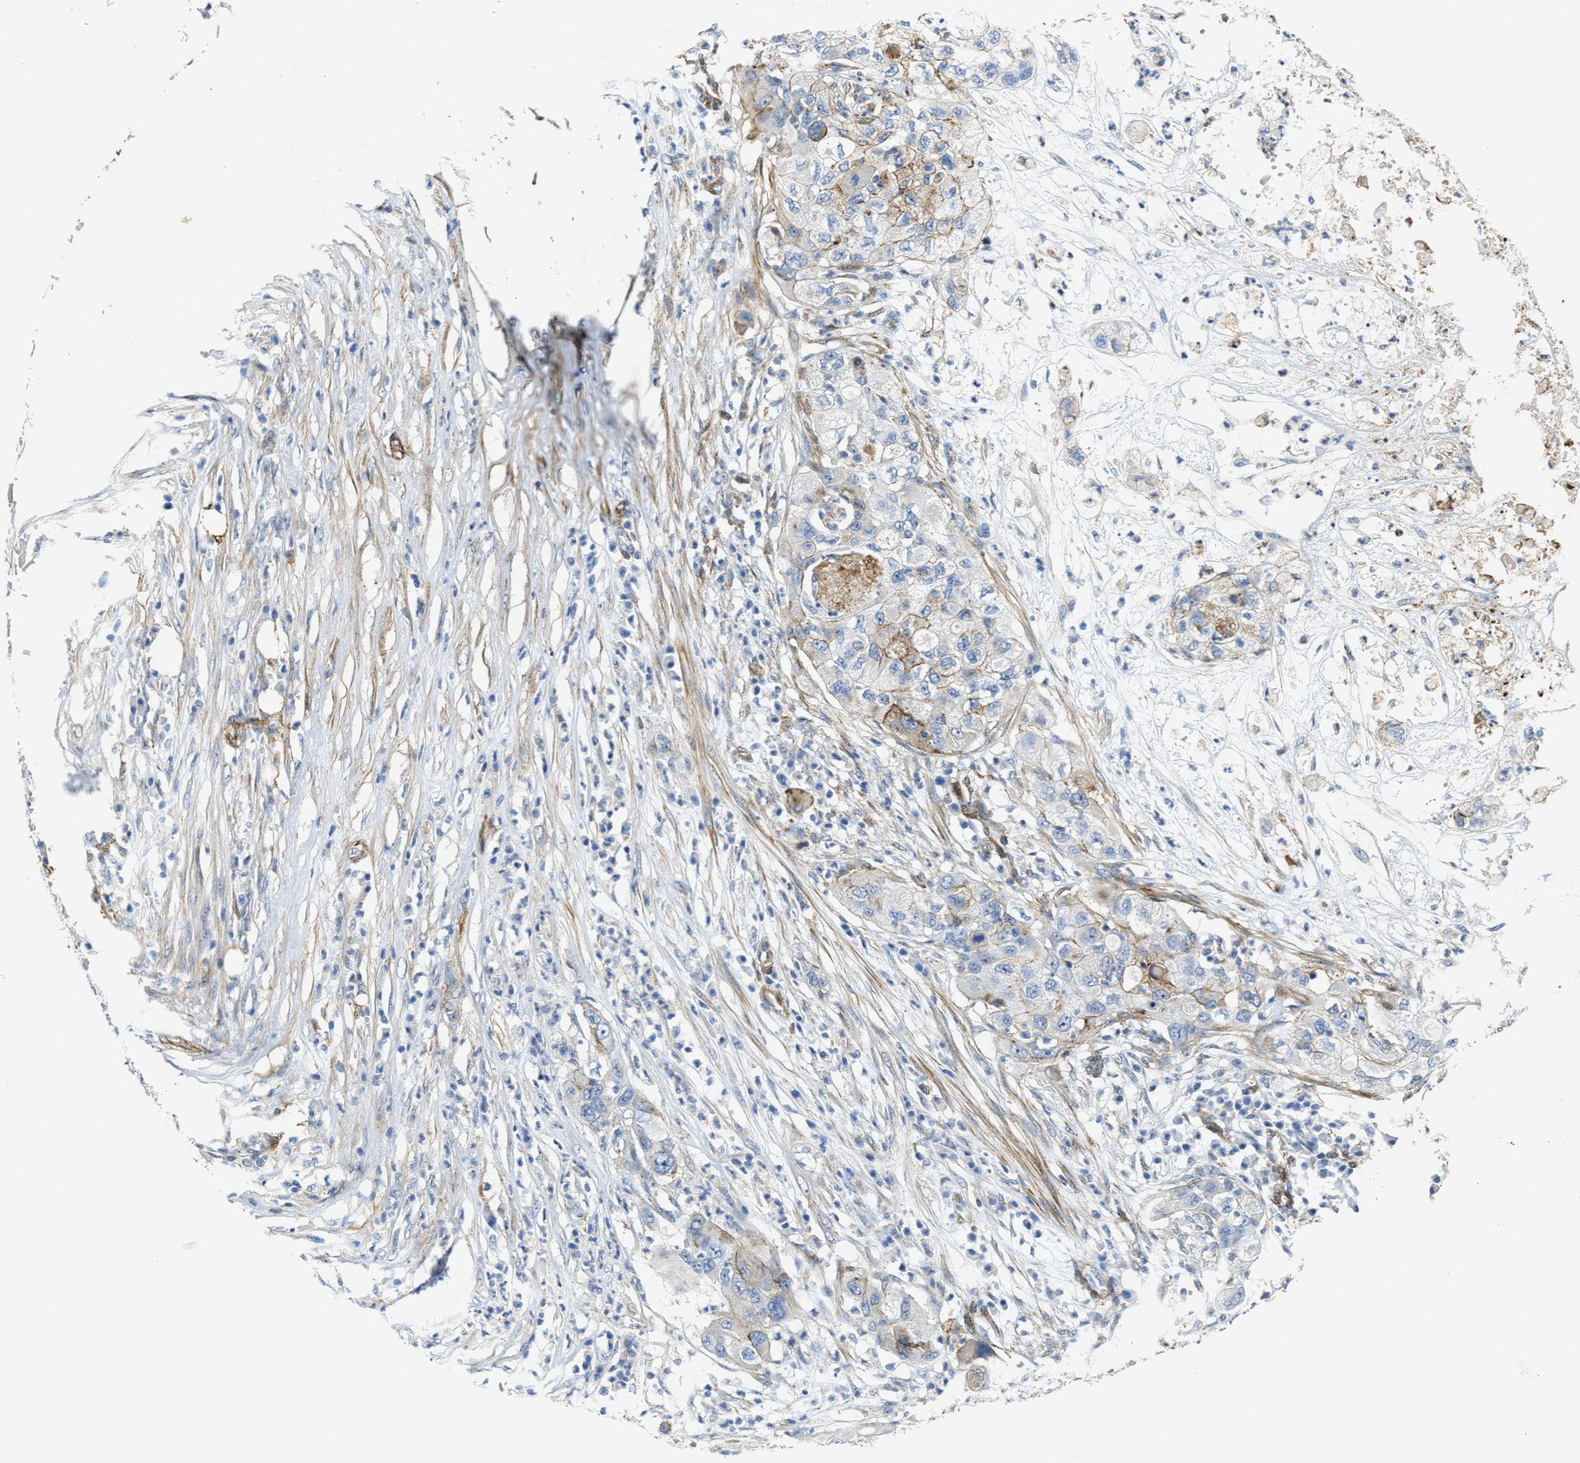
{"staining": {"intensity": "negative", "quantity": "none", "location": "none"}, "tissue": "pancreatic cancer", "cell_type": "Tumor cells", "image_type": "cancer", "snomed": [{"axis": "morphology", "description": "Adenocarcinoma, NOS"}, {"axis": "topography", "description": "Pancreas"}], "caption": "The immunohistochemistry (IHC) image has no significant expression in tumor cells of adenocarcinoma (pancreatic) tissue. (Immunohistochemistry (ihc), brightfield microscopy, high magnification).", "gene": "NAB1", "patient": {"sex": "female", "age": 78}}